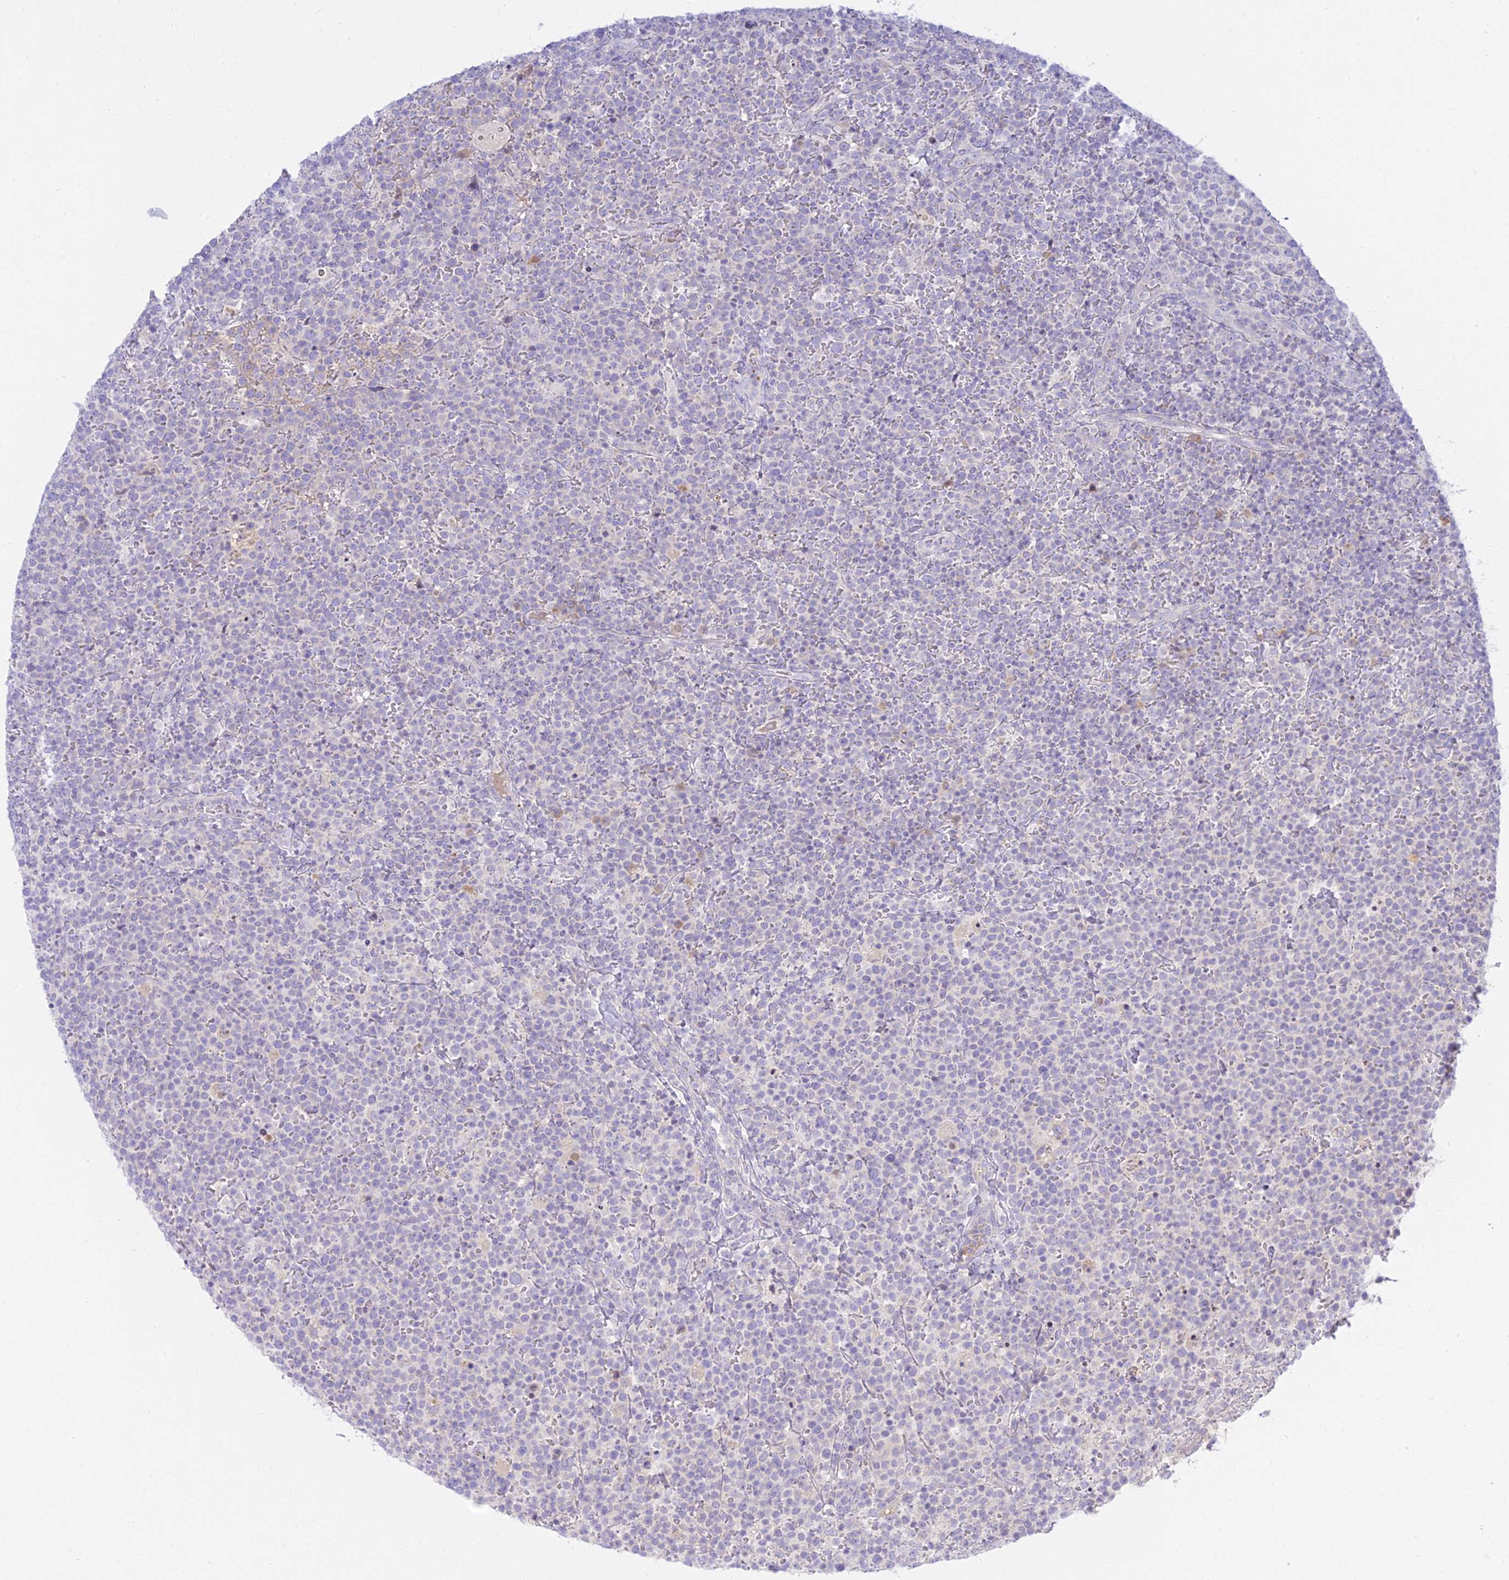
{"staining": {"intensity": "negative", "quantity": "none", "location": "none"}, "tissue": "lymphoma", "cell_type": "Tumor cells", "image_type": "cancer", "snomed": [{"axis": "morphology", "description": "Malignant lymphoma, non-Hodgkin's type, High grade"}, {"axis": "topography", "description": "Lymph node"}], "caption": "There is no significant expression in tumor cells of lymphoma. (DAB IHC visualized using brightfield microscopy, high magnification).", "gene": "TMEM40", "patient": {"sex": "male", "age": 61}}